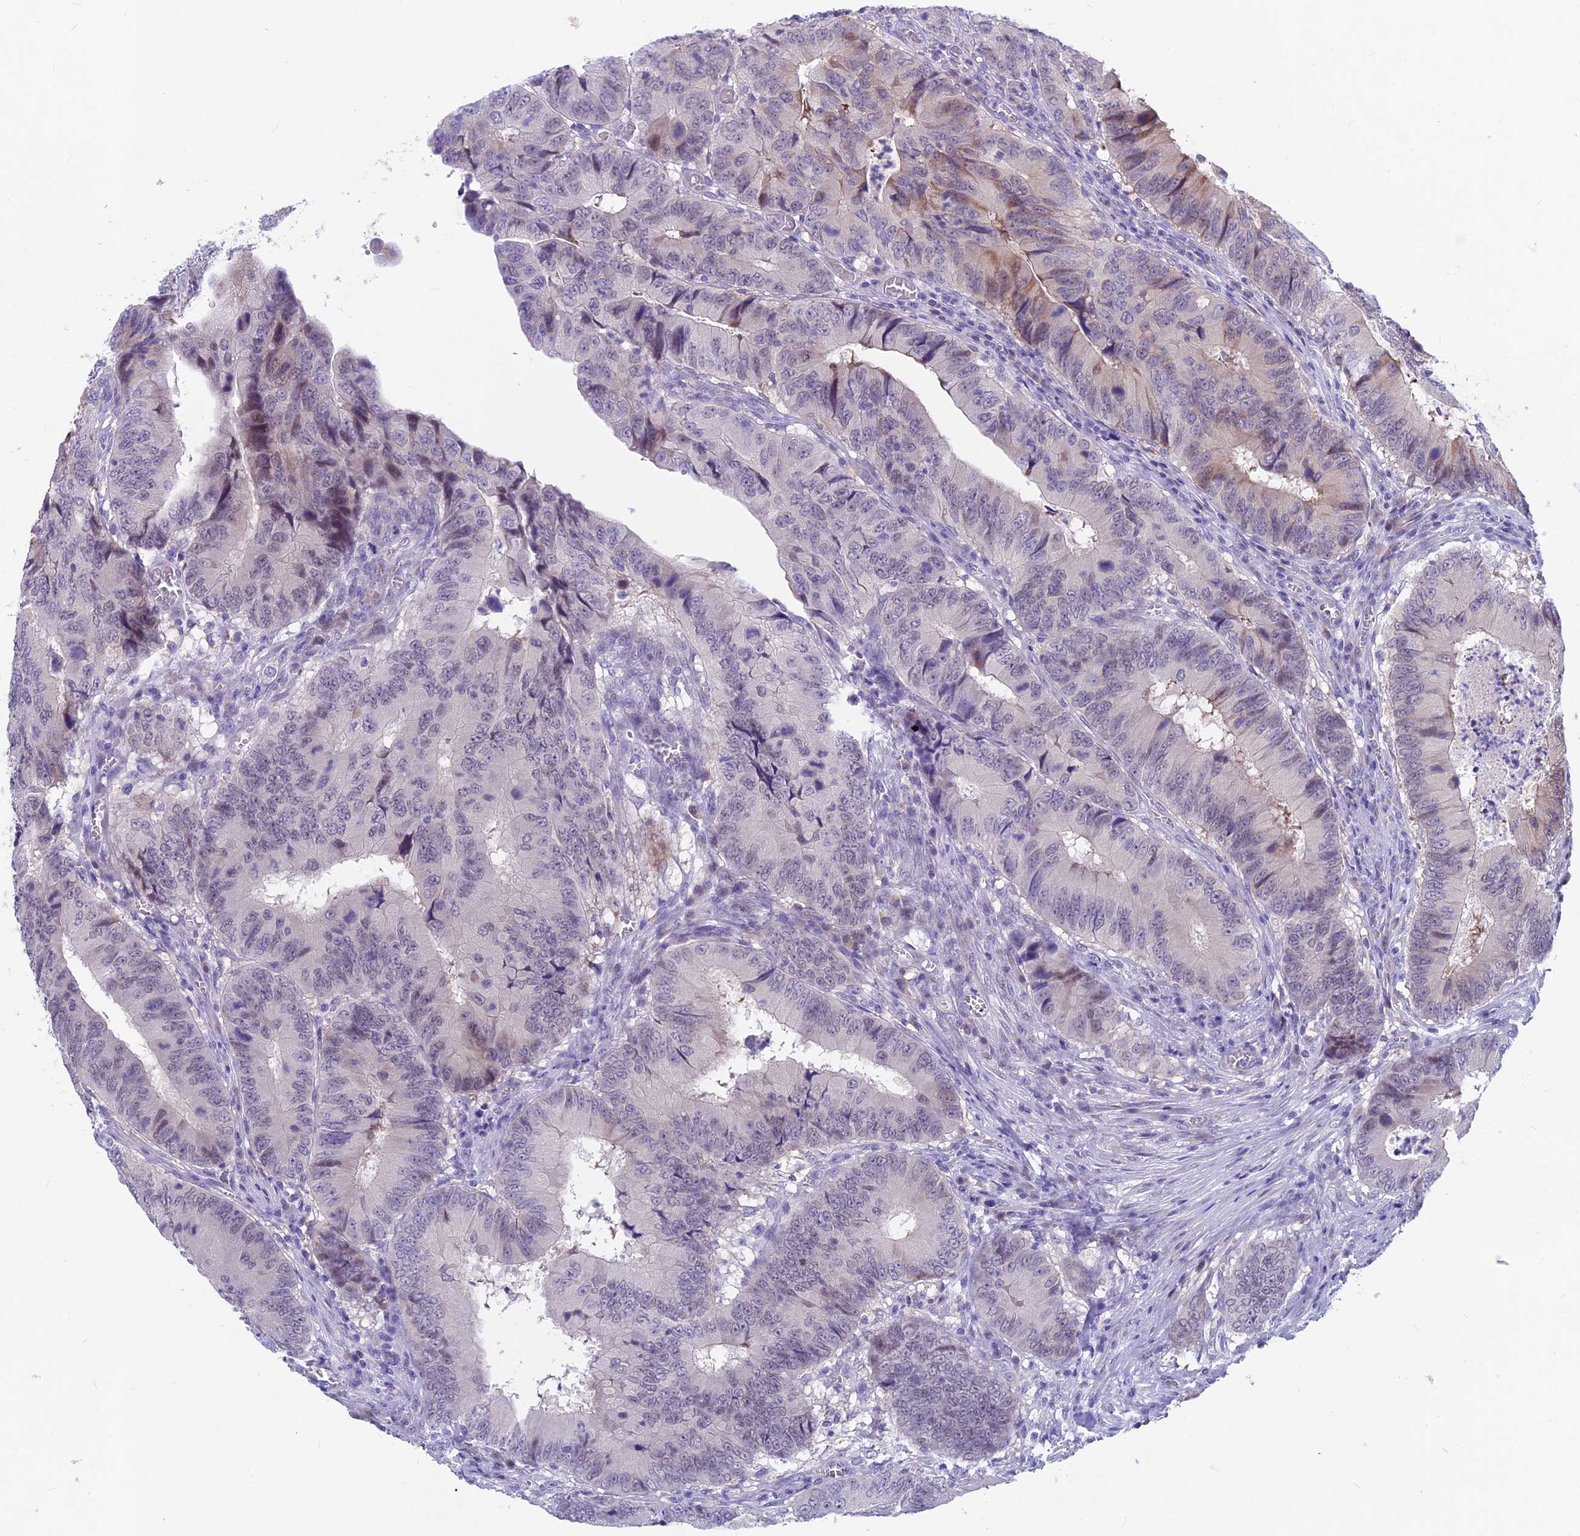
{"staining": {"intensity": "weak", "quantity": "<25%", "location": "nuclear"}, "tissue": "colorectal cancer", "cell_type": "Tumor cells", "image_type": "cancer", "snomed": [{"axis": "morphology", "description": "Adenocarcinoma, NOS"}, {"axis": "topography", "description": "Colon"}], "caption": "Protein analysis of colorectal cancer (adenocarcinoma) demonstrates no significant expression in tumor cells. (DAB immunohistochemistry (IHC), high magnification).", "gene": "SNTN", "patient": {"sex": "male", "age": 85}}